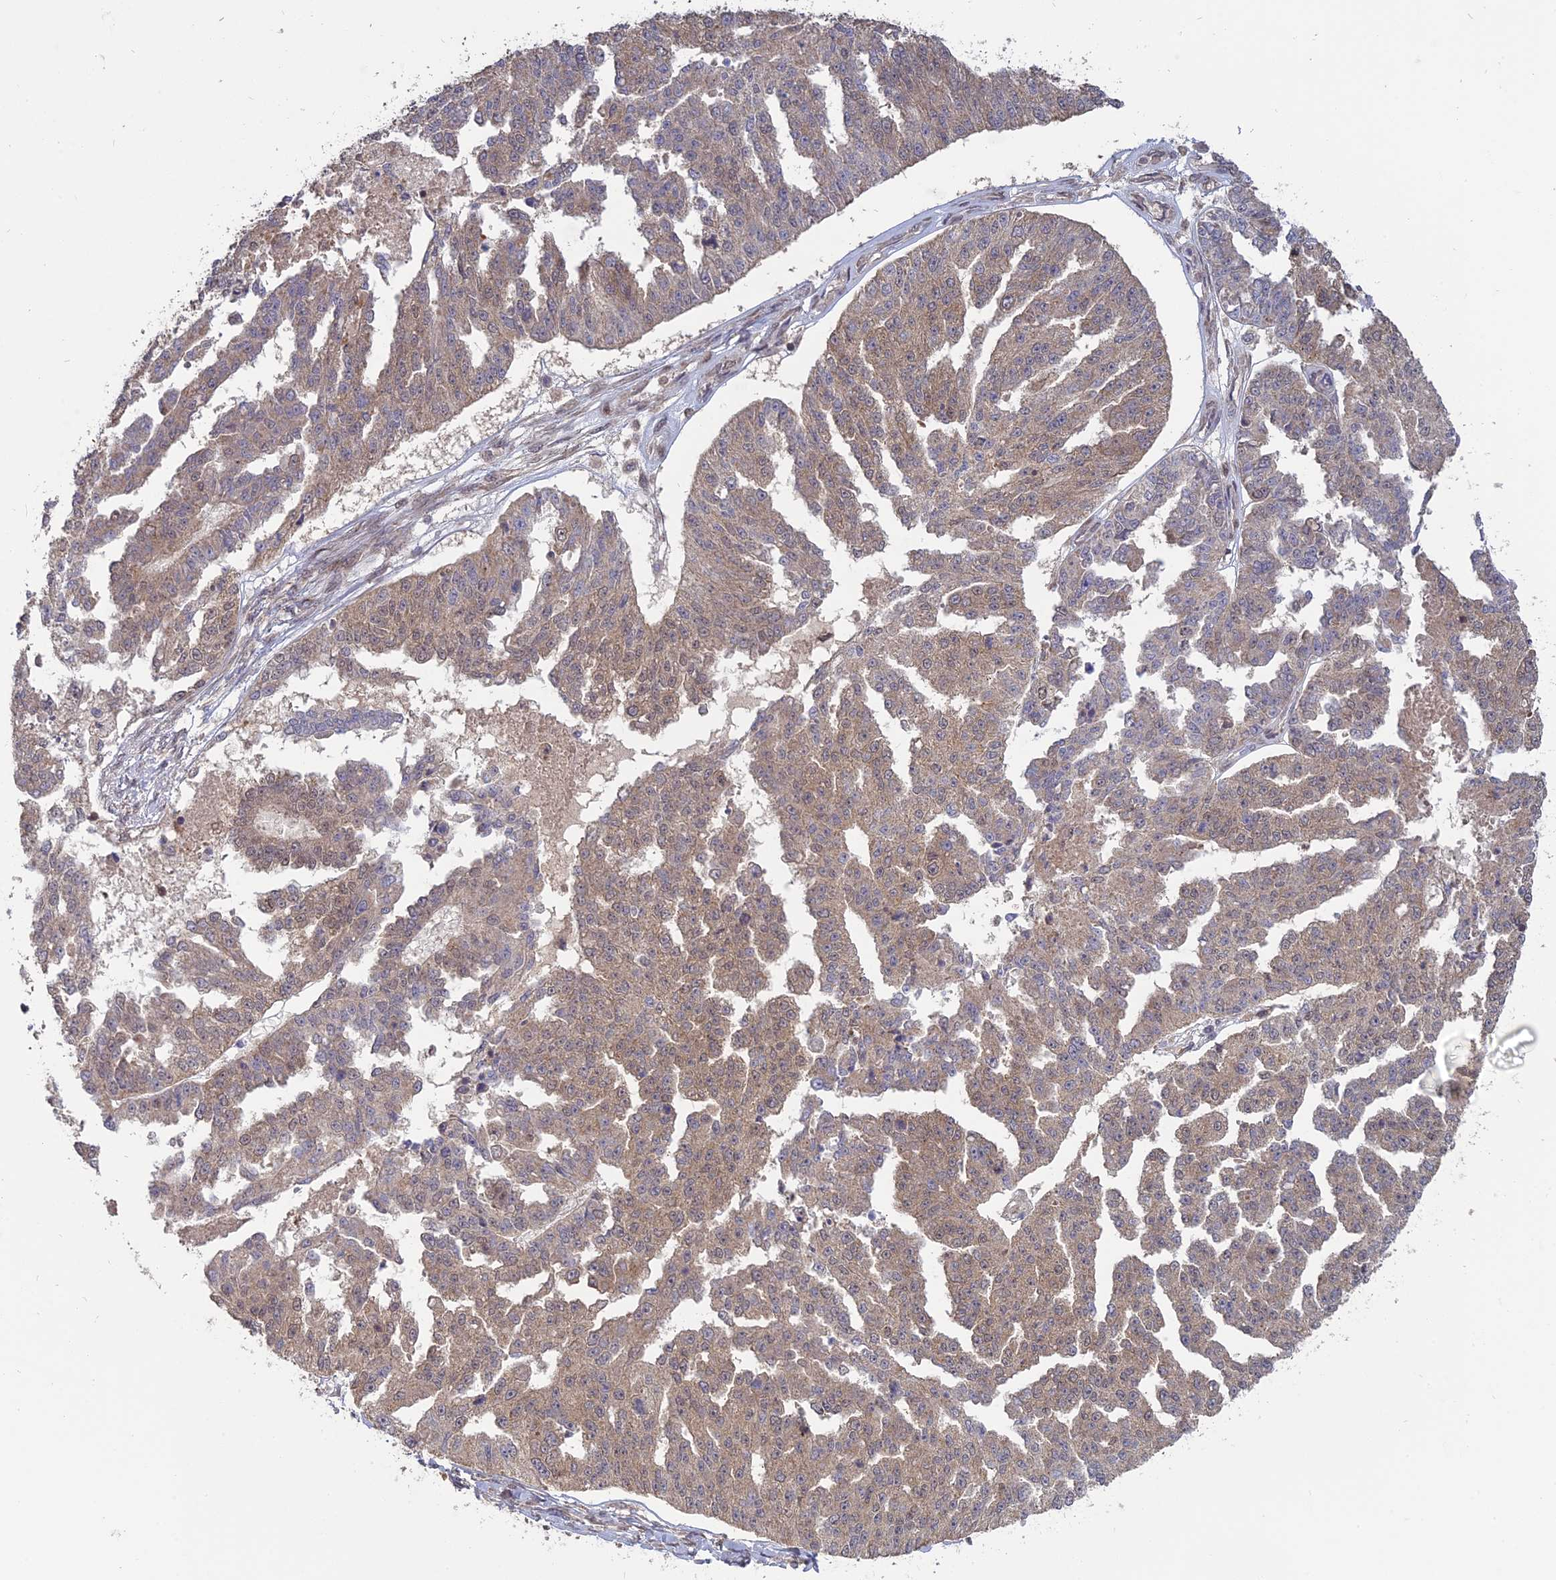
{"staining": {"intensity": "weak", "quantity": ">75%", "location": "cytoplasmic/membranous"}, "tissue": "ovarian cancer", "cell_type": "Tumor cells", "image_type": "cancer", "snomed": [{"axis": "morphology", "description": "Cystadenocarcinoma, serous, NOS"}, {"axis": "topography", "description": "Ovary"}], "caption": "Immunohistochemical staining of human serous cystadenocarcinoma (ovarian) exhibits low levels of weak cytoplasmic/membranous positivity in about >75% of tumor cells. (DAB (3,3'-diaminobenzidine) IHC with brightfield microscopy, high magnification).", "gene": "PKIG", "patient": {"sex": "female", "age": 58}}